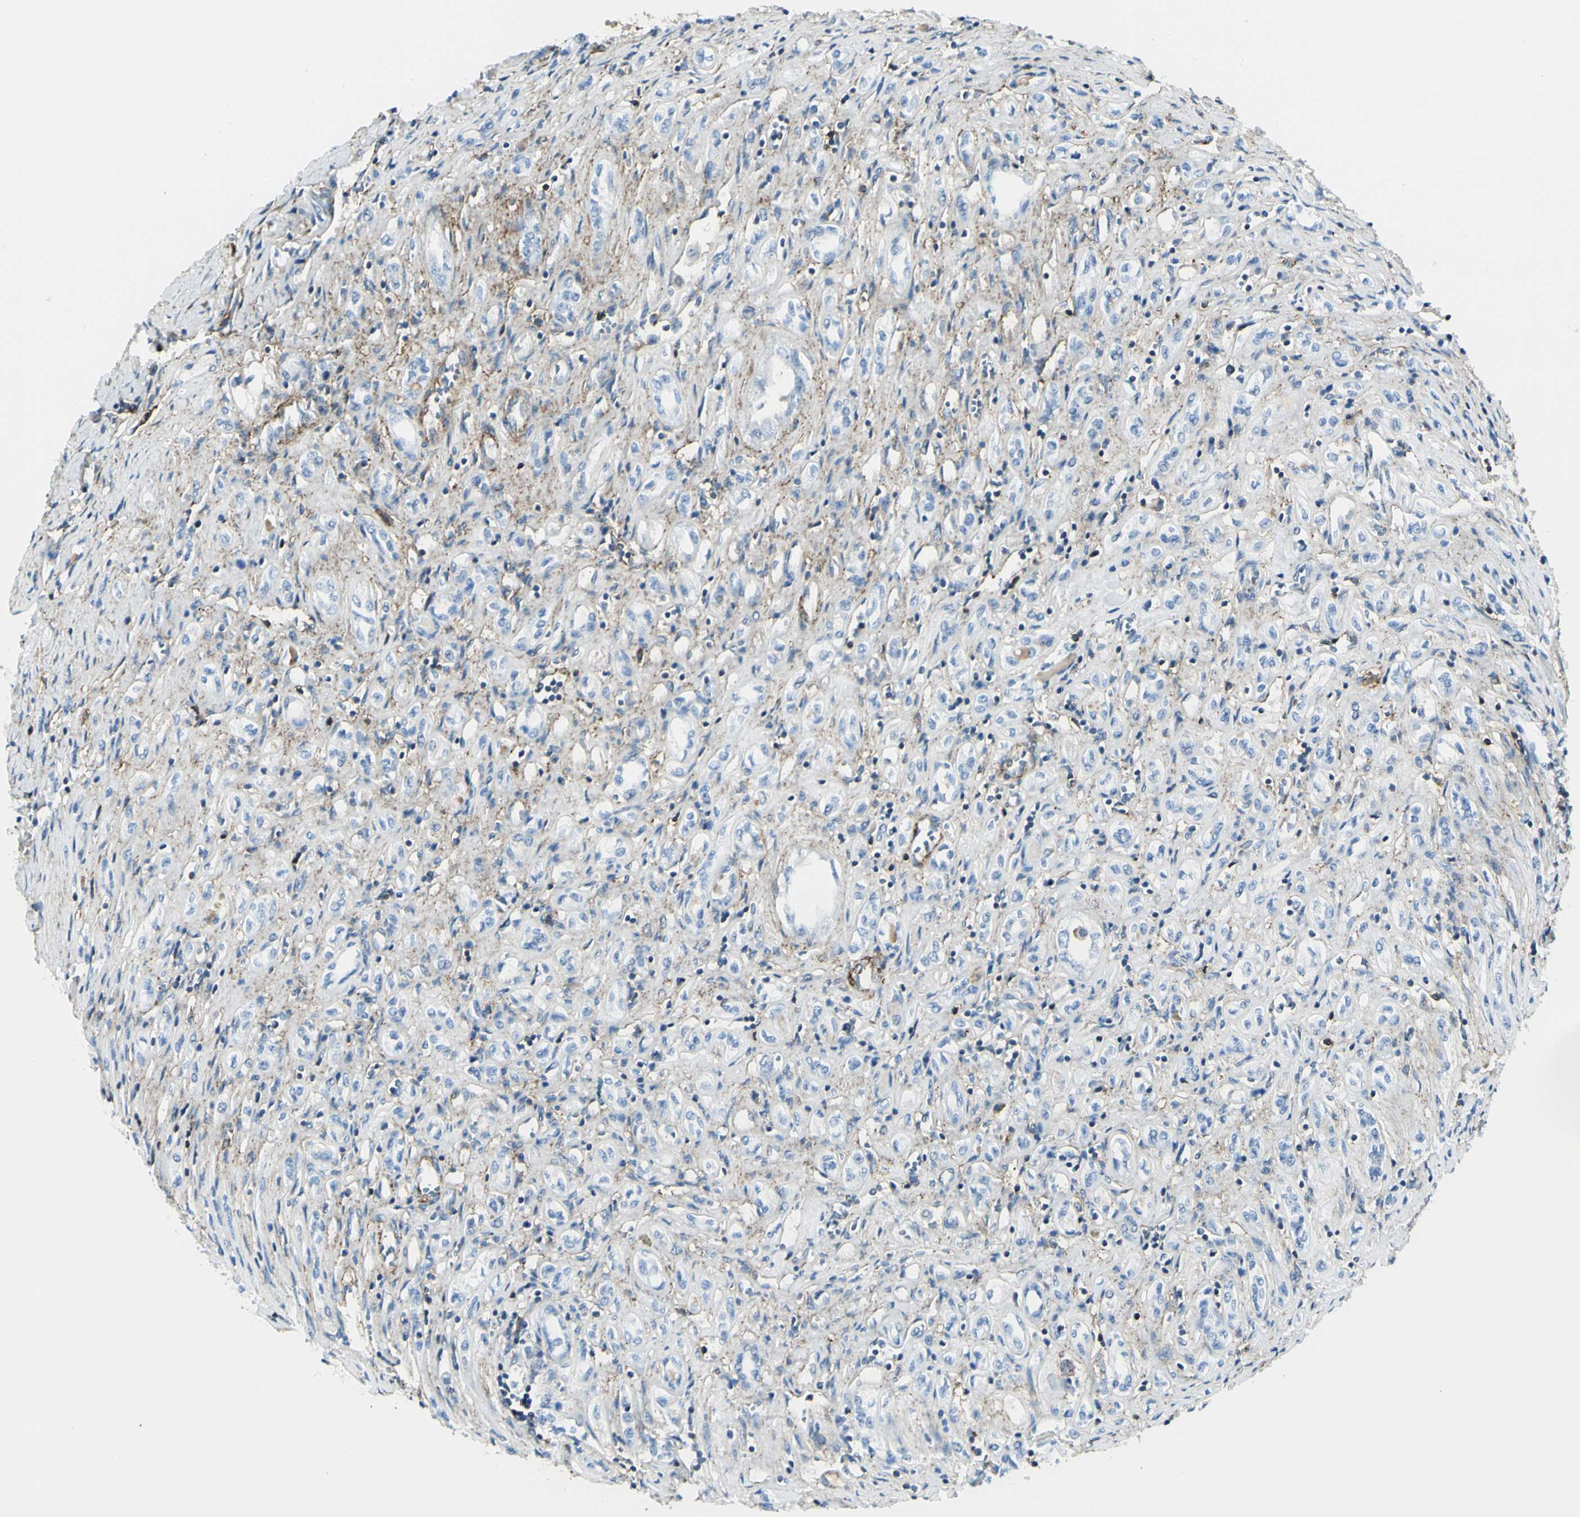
{"staining": {"intensity": "moderate", "quantity": "<25%", "location": "cytoplasmic/membranous"}, "tissue": "renal cancer", "cell_type": "Tumor cells", "image_type": "cancer", "snomed": [{"axis": "morphology", "description": "Adenocarcinoma, NOS"}, {"axis": "topography", "description": "Kidney"}], "caption": "Protein staining by immunohistochemistry (IHC) exhibits moderate cytoplasmic/membranous staining in approximately <25% of tumor cells in adenocarcinoma (renal). (IHC, brightfield microscopy, high magnification).", "gene": "CLEC2B", "patient": {"sex": "female", "age": 70}}